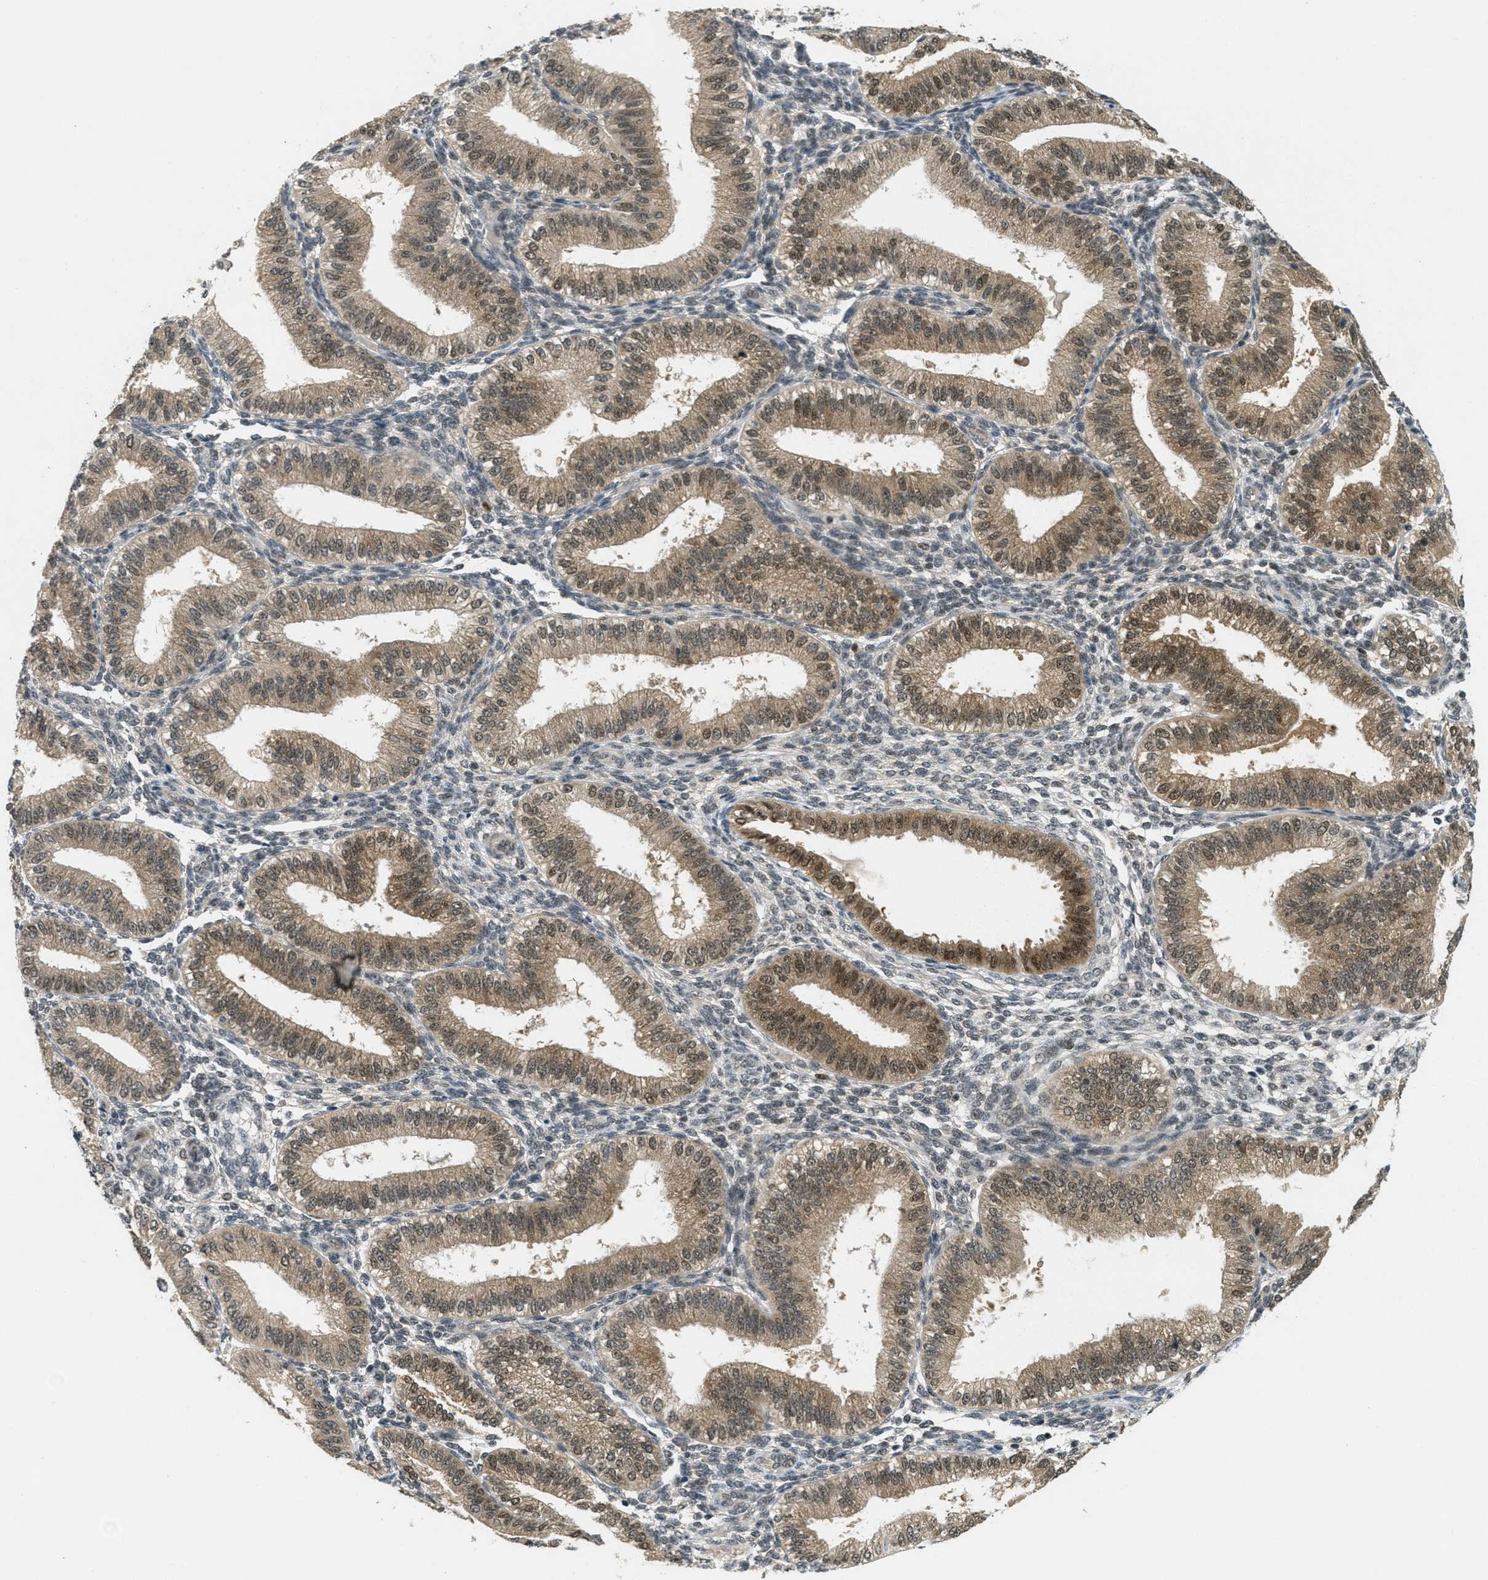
{"staining": {"intensity": "negative", "quantity": "none", "location": "none"}, "tissue": "endometrium", "cell_type": "Cells in endometrial stroma", "image_type": "normal", "snomed": [{"axis": "morphology", "description": "Normal tissue, NOS"}, {"axis": "topography", "description": "Endometrium"}], "caption": "A high-resolution photomicrograph shows immunohistochemistry staining of benign endometrium, which shows no significant staining in cells in endometrial stroma.", "gene": "DNAJB1", "patient": {"sex": "female", "age": 39}}